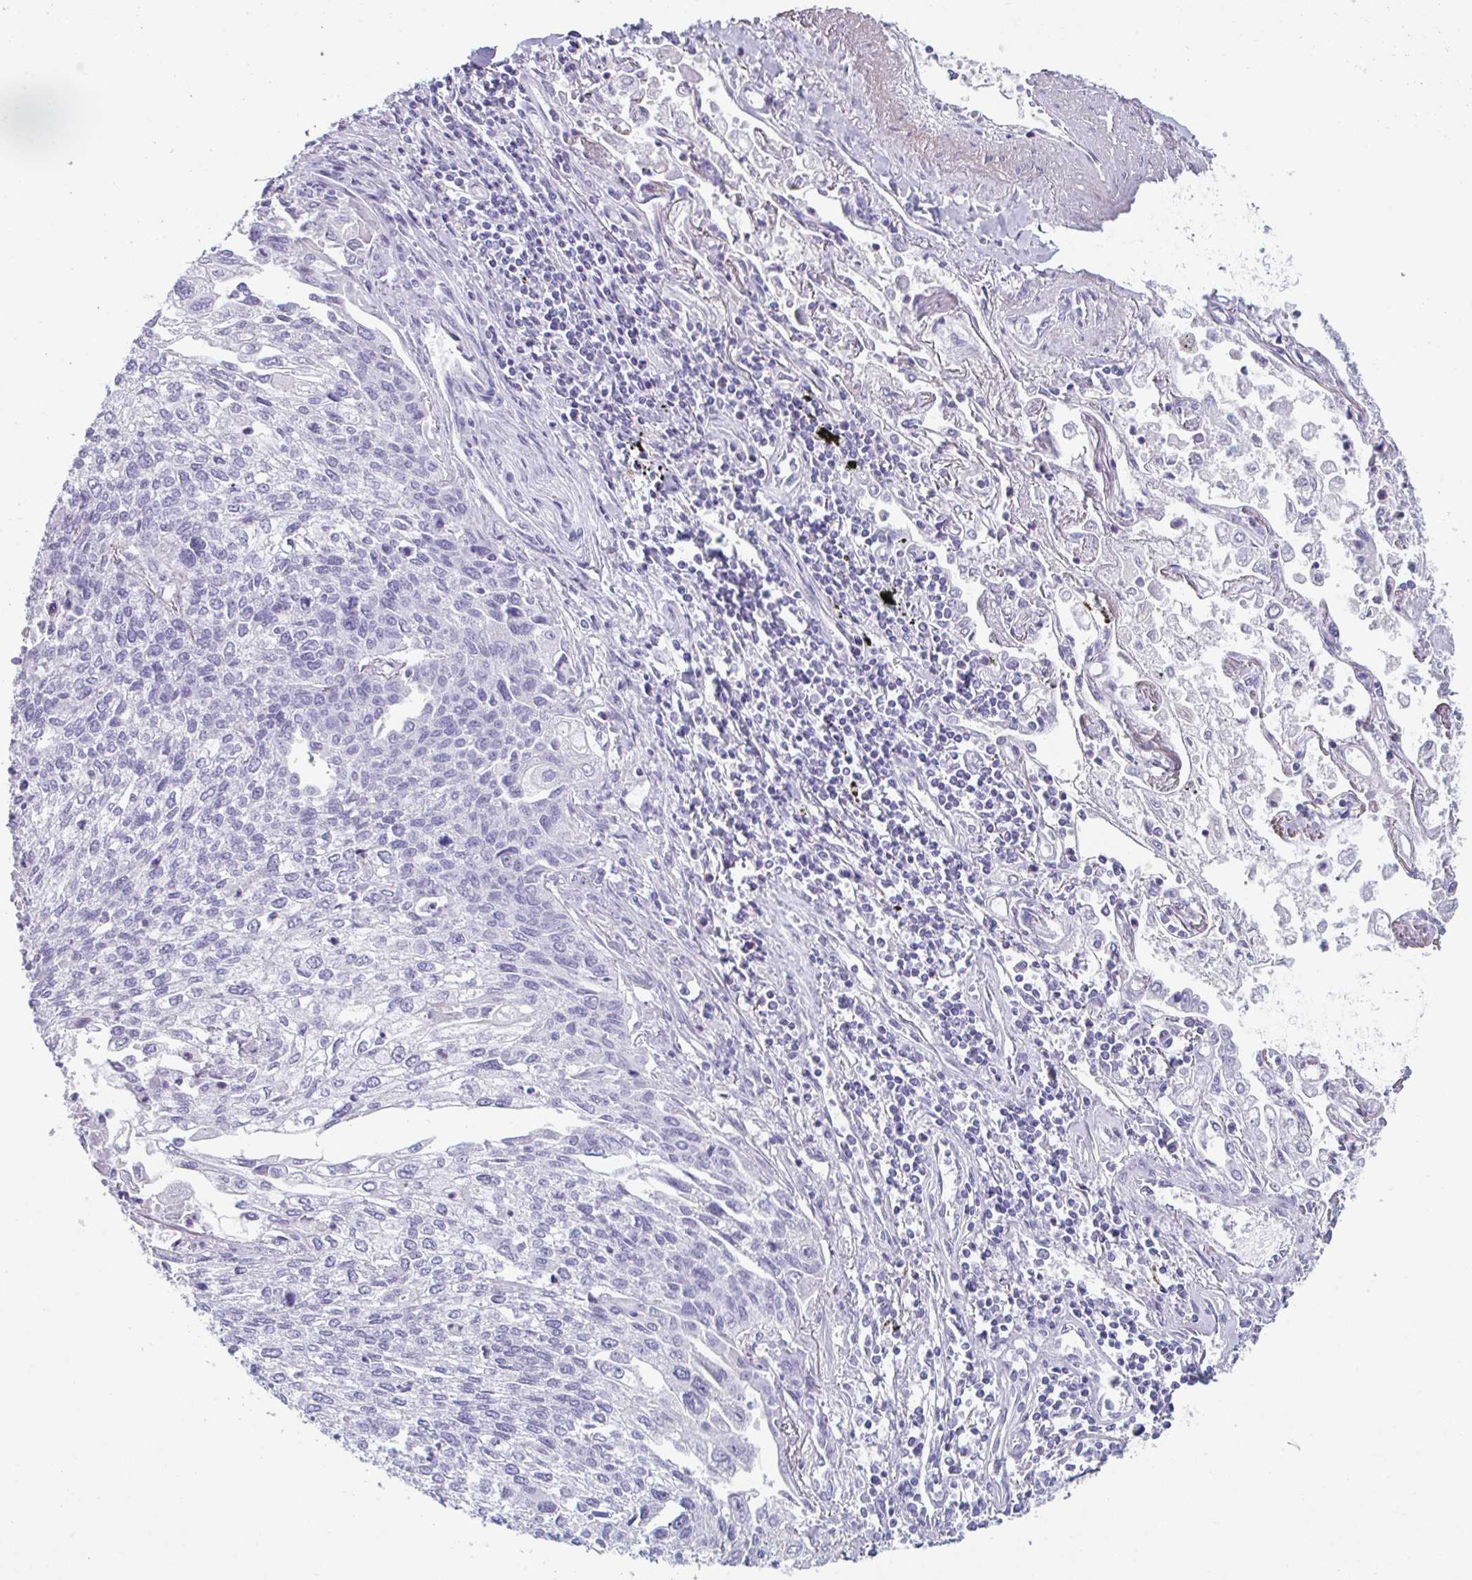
{"staining": {"intensity": "negative", "quantity": "none", "location": "none"}, "tissue": "lung cancer", "cell_type": "Tumor cells", "image_type": "cancer", "snomed": [{"axis": "morphology", "description": "Squamous cell carcinoma, NOS"}, {"axis": "topography", "description": "Lung"}], "caption": "Immunohistochemistry photomicrograph of neoplastic tissue: lung cancer (squamous cell carcinoma) stained with DAB (3,3'-diaminobenzidine) exhibits no significant protein staining in tumor cells.", "gene": "CREG2", "patient": {"sex": "male", "age": 74}}